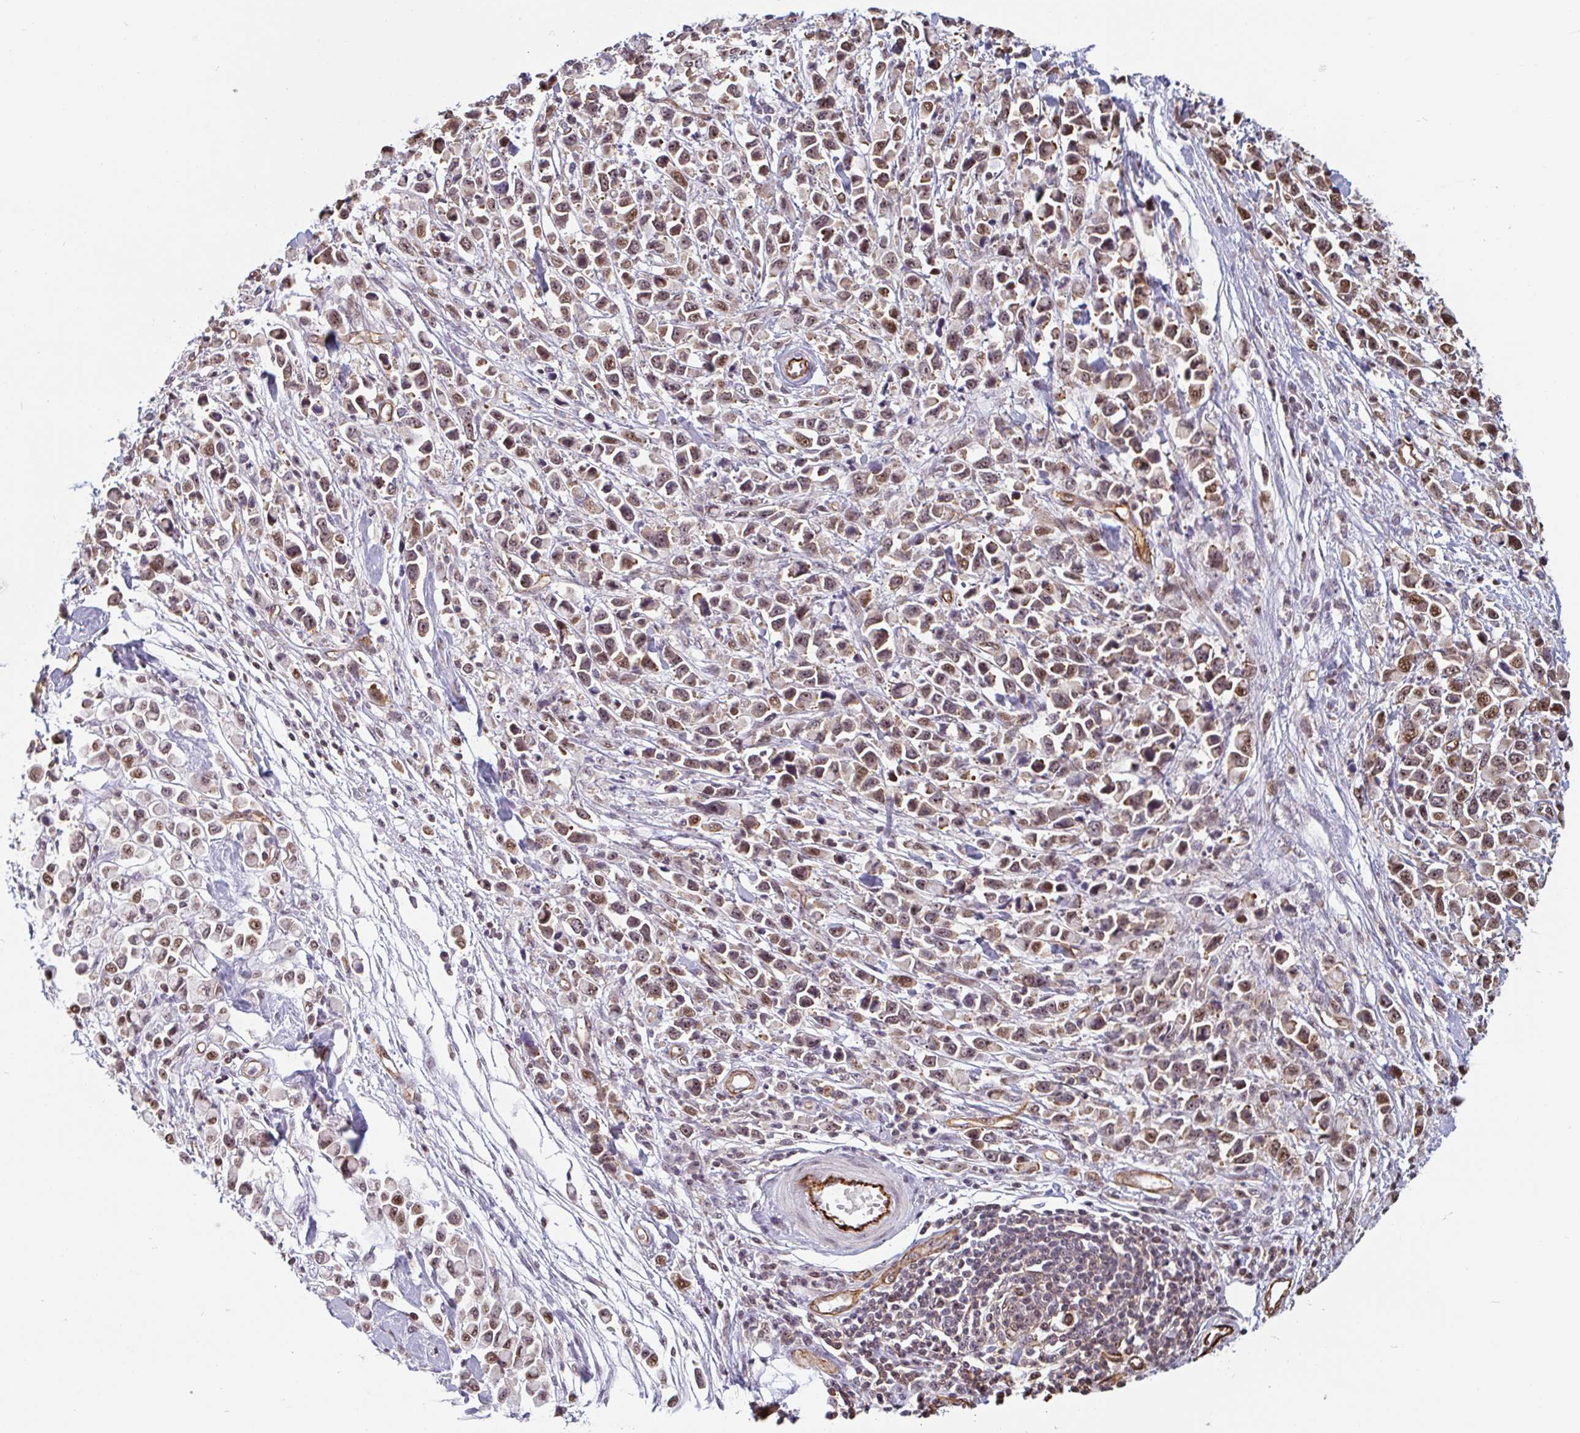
{"staining": {"intensity": "moderate", "quantity": ">75%", "location": "nuclear"}, "tissue": "stomach cancer", "cell_type": "Tumor cells", "image_type": "cancer", "snomed": [{"axis": "morphology", "description": "Adenocarcinoma, NOS"}, {"axis": "topography", "description": "Stomach"}], "caption": "Immunohistochemical staining of human stomach cancer (adenocarcinoma) exhibits medium levels of moderate nuclear protein expression in about >75% of tumor cells.", "gene": "ZNF689", "patient": {"sex": "female", "age": 81}}